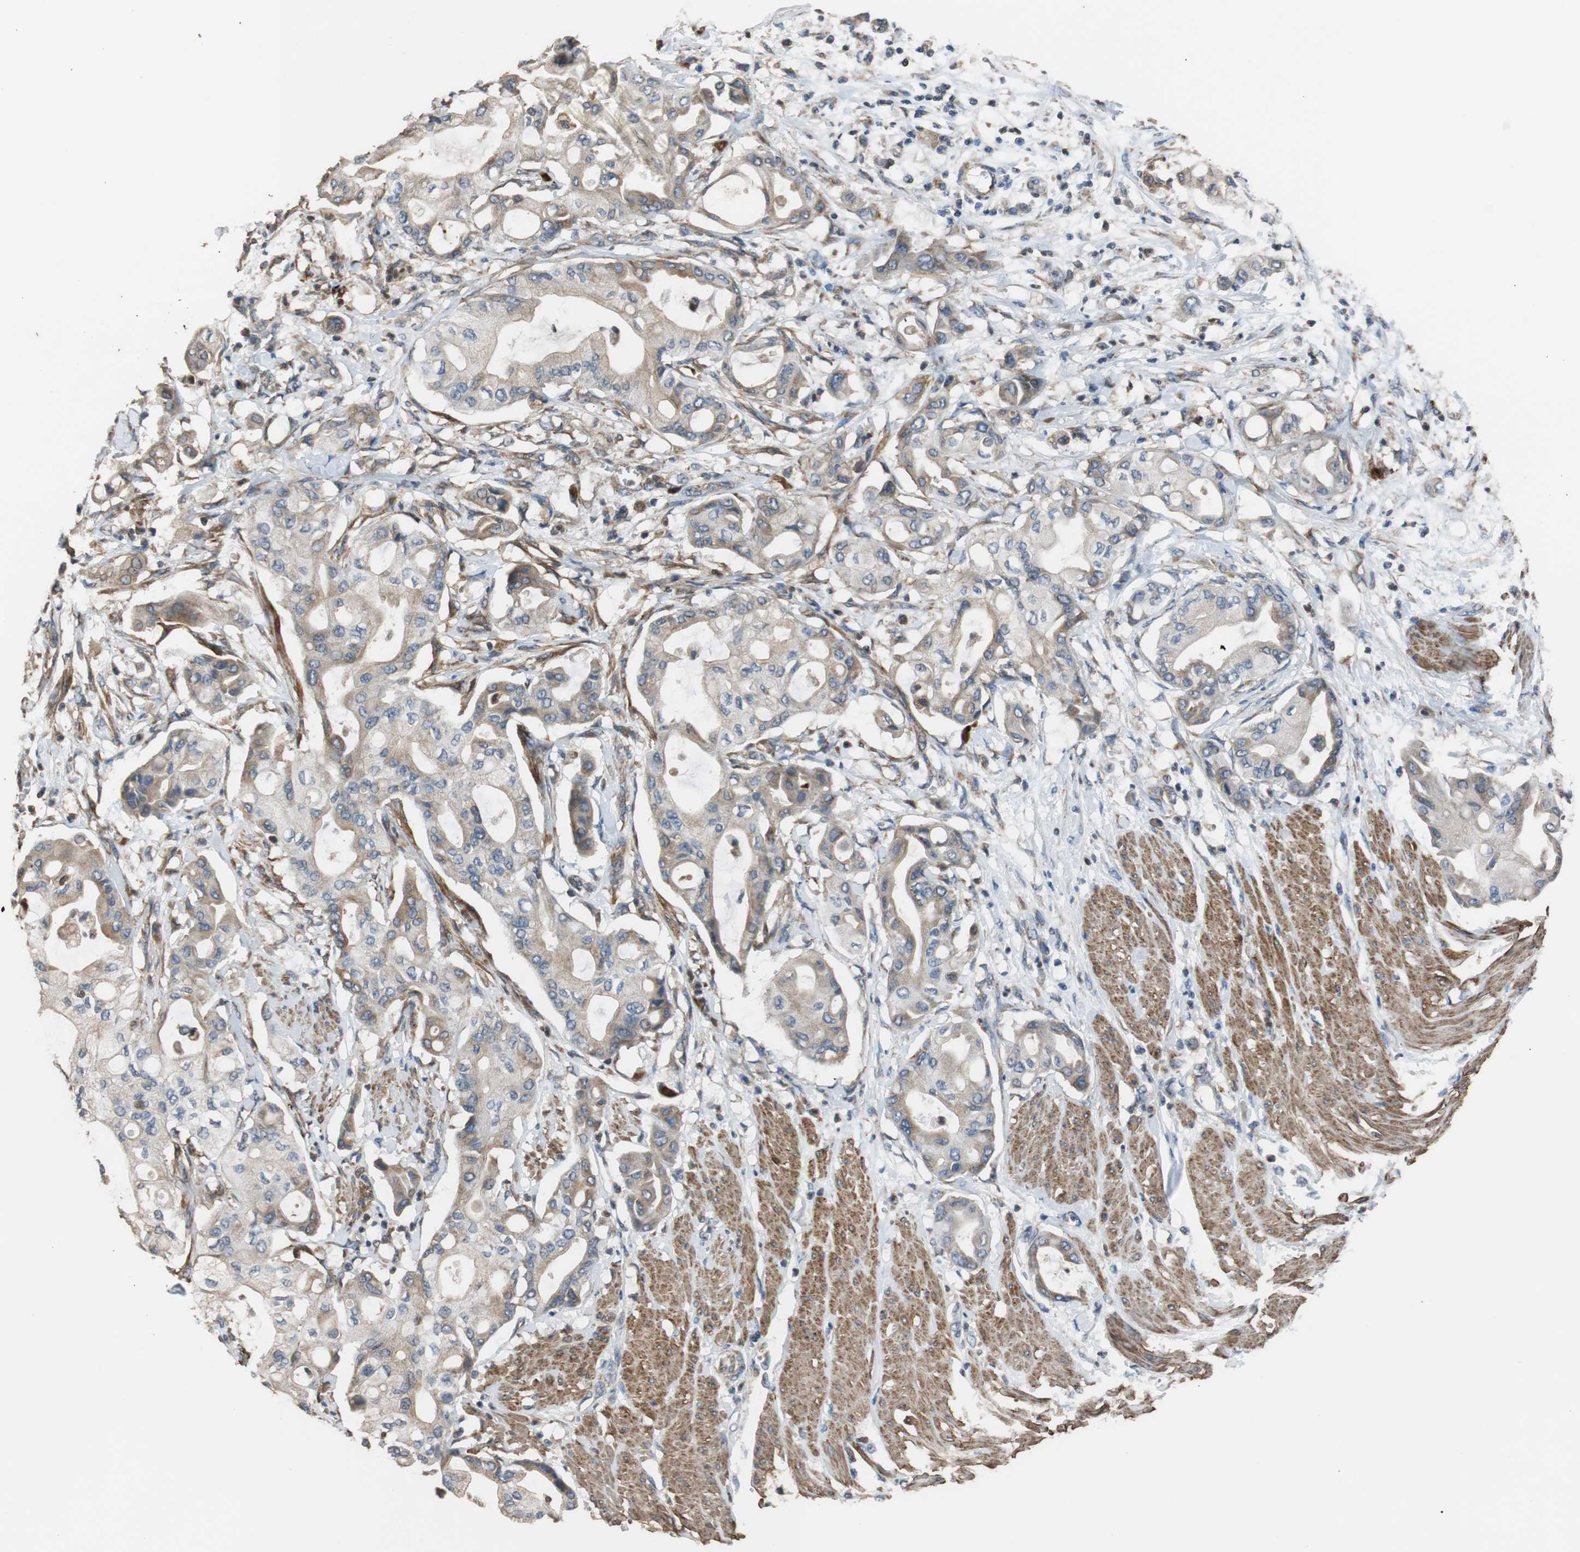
{"staining": {"intensity": "weak", "quantity": ">75%", "location": "cytoplasmic/membranous"}, "tissue": "pancreatic cancer", "cell_type": "Tumor cells", "image_type": "cancer", "snomed": [{"axis": "morphology", "description": "Adenocarcinoma, NOS"}, {"axis": "morphology", "description": "Adenocarcinoma, metastatic, NOS"}, {"axis": "topography", "description": "Lymph node"}, {"axis": "topography", "description": "Pancreas"}, {"axis": "topography", "description": "Duodenum"}], "caption": "Immunohistochemistry (IHC) histopathology image of neoplastic tissue: human pancreatic cancer (metastatic adenocarcinoma) stained using immunohistochemistry (IHC) exhibits low levels of weak protein expression localized specifically in the cytoplasmic/membranous of tumor cells, appearing as a cytoplasmic/membranous brown color.", "gene": "PITRM1", "patient": {"sex": "female", "age": 64}}